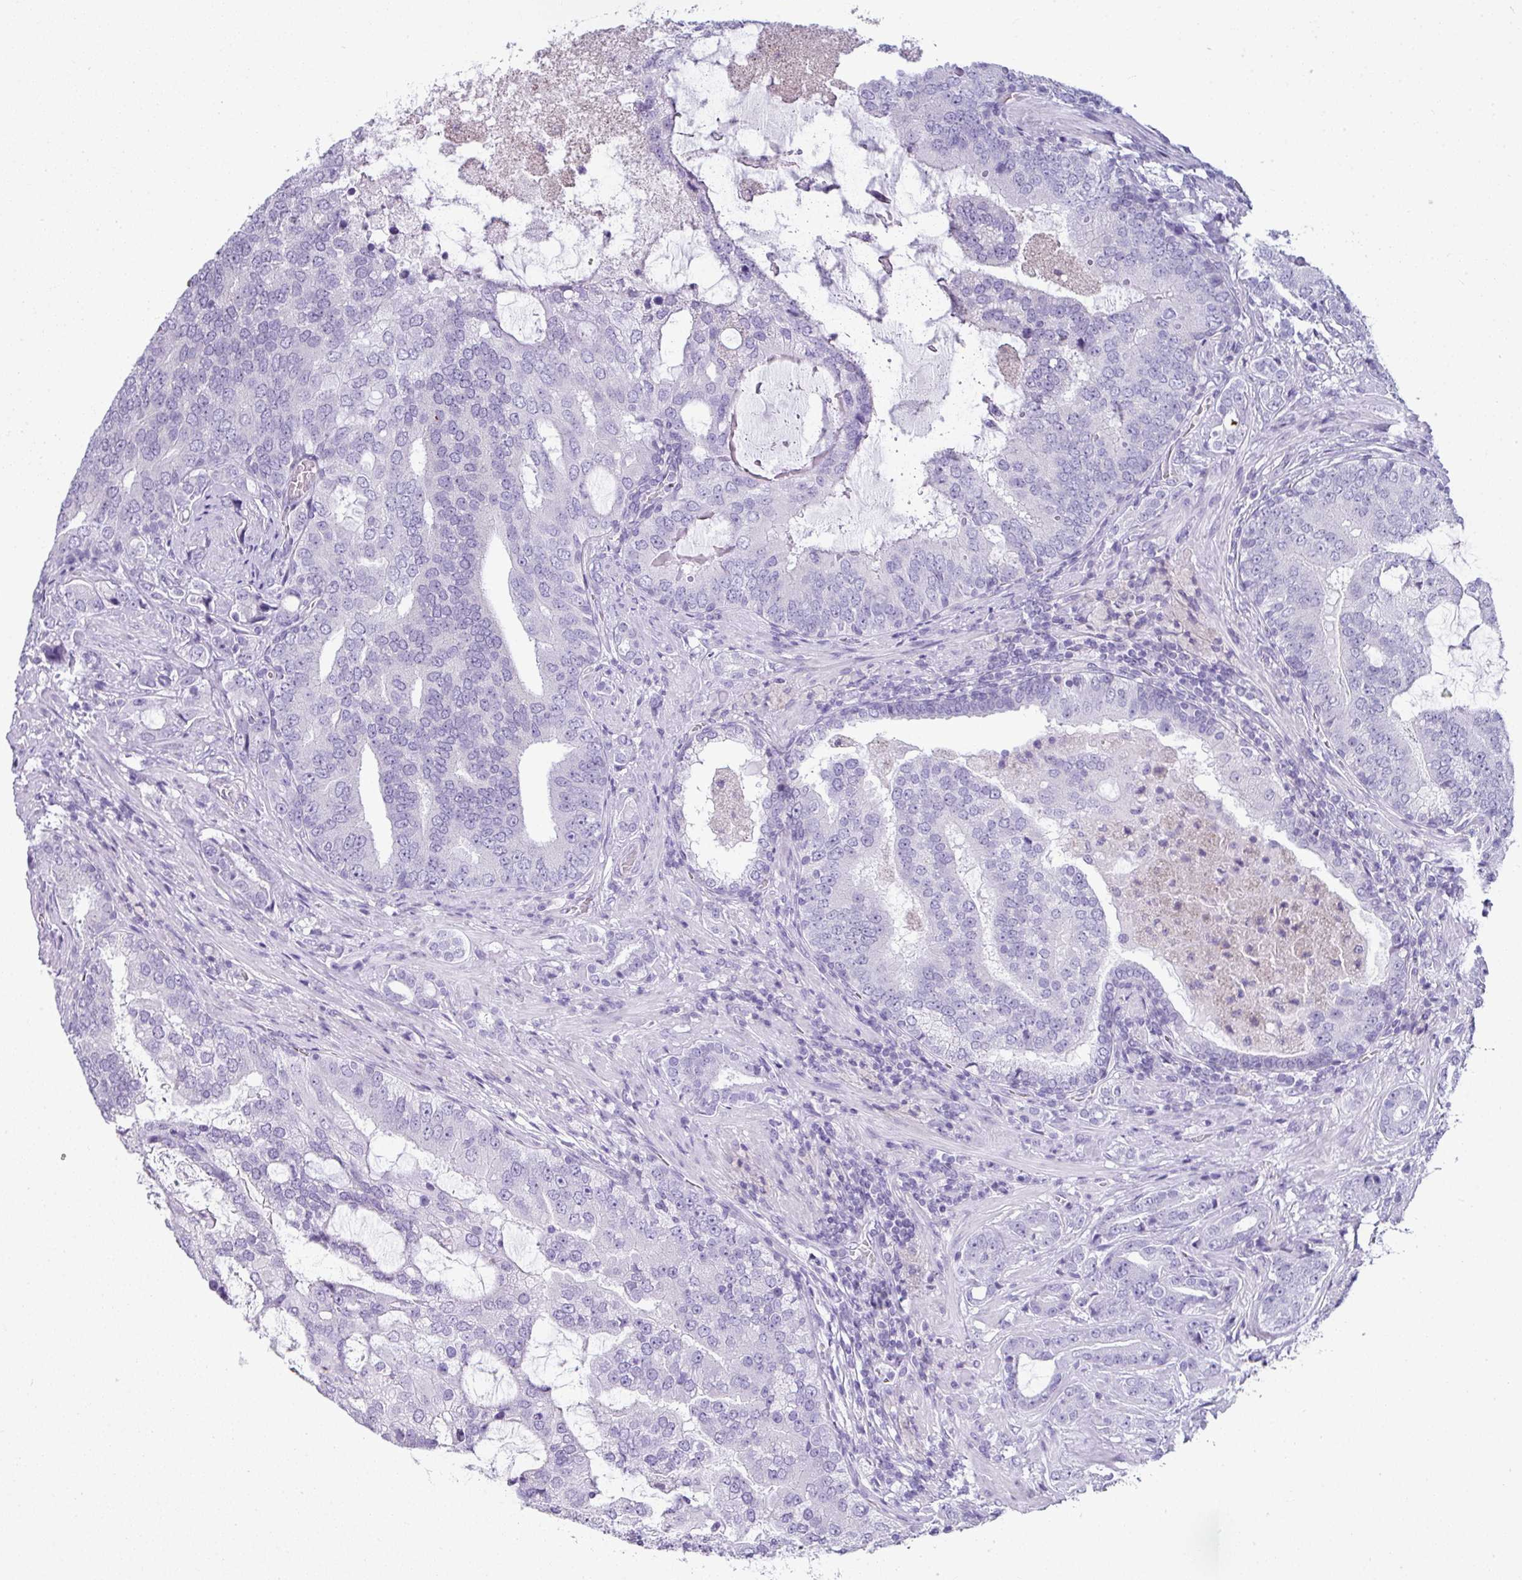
{"staining": {"intensity": "negative", "quantity": "none", "location": "none"}, "tissue": "prostate cancer", "cell_type": "Tumor cells", "image_type": "cancer", "snomed": [{"axis": "morphology", "description": "Adenocarcinoma, High grade"}, {"axis": "topography", "description": "Prostate"}], "caption": "This is a photomicrograph of IHC staining of high-grade adenocarcinoma (prostate), which shows no expression in tumor cells.", "gene": "STAT5A", "patient": {"sex": "male", "age": 55}}